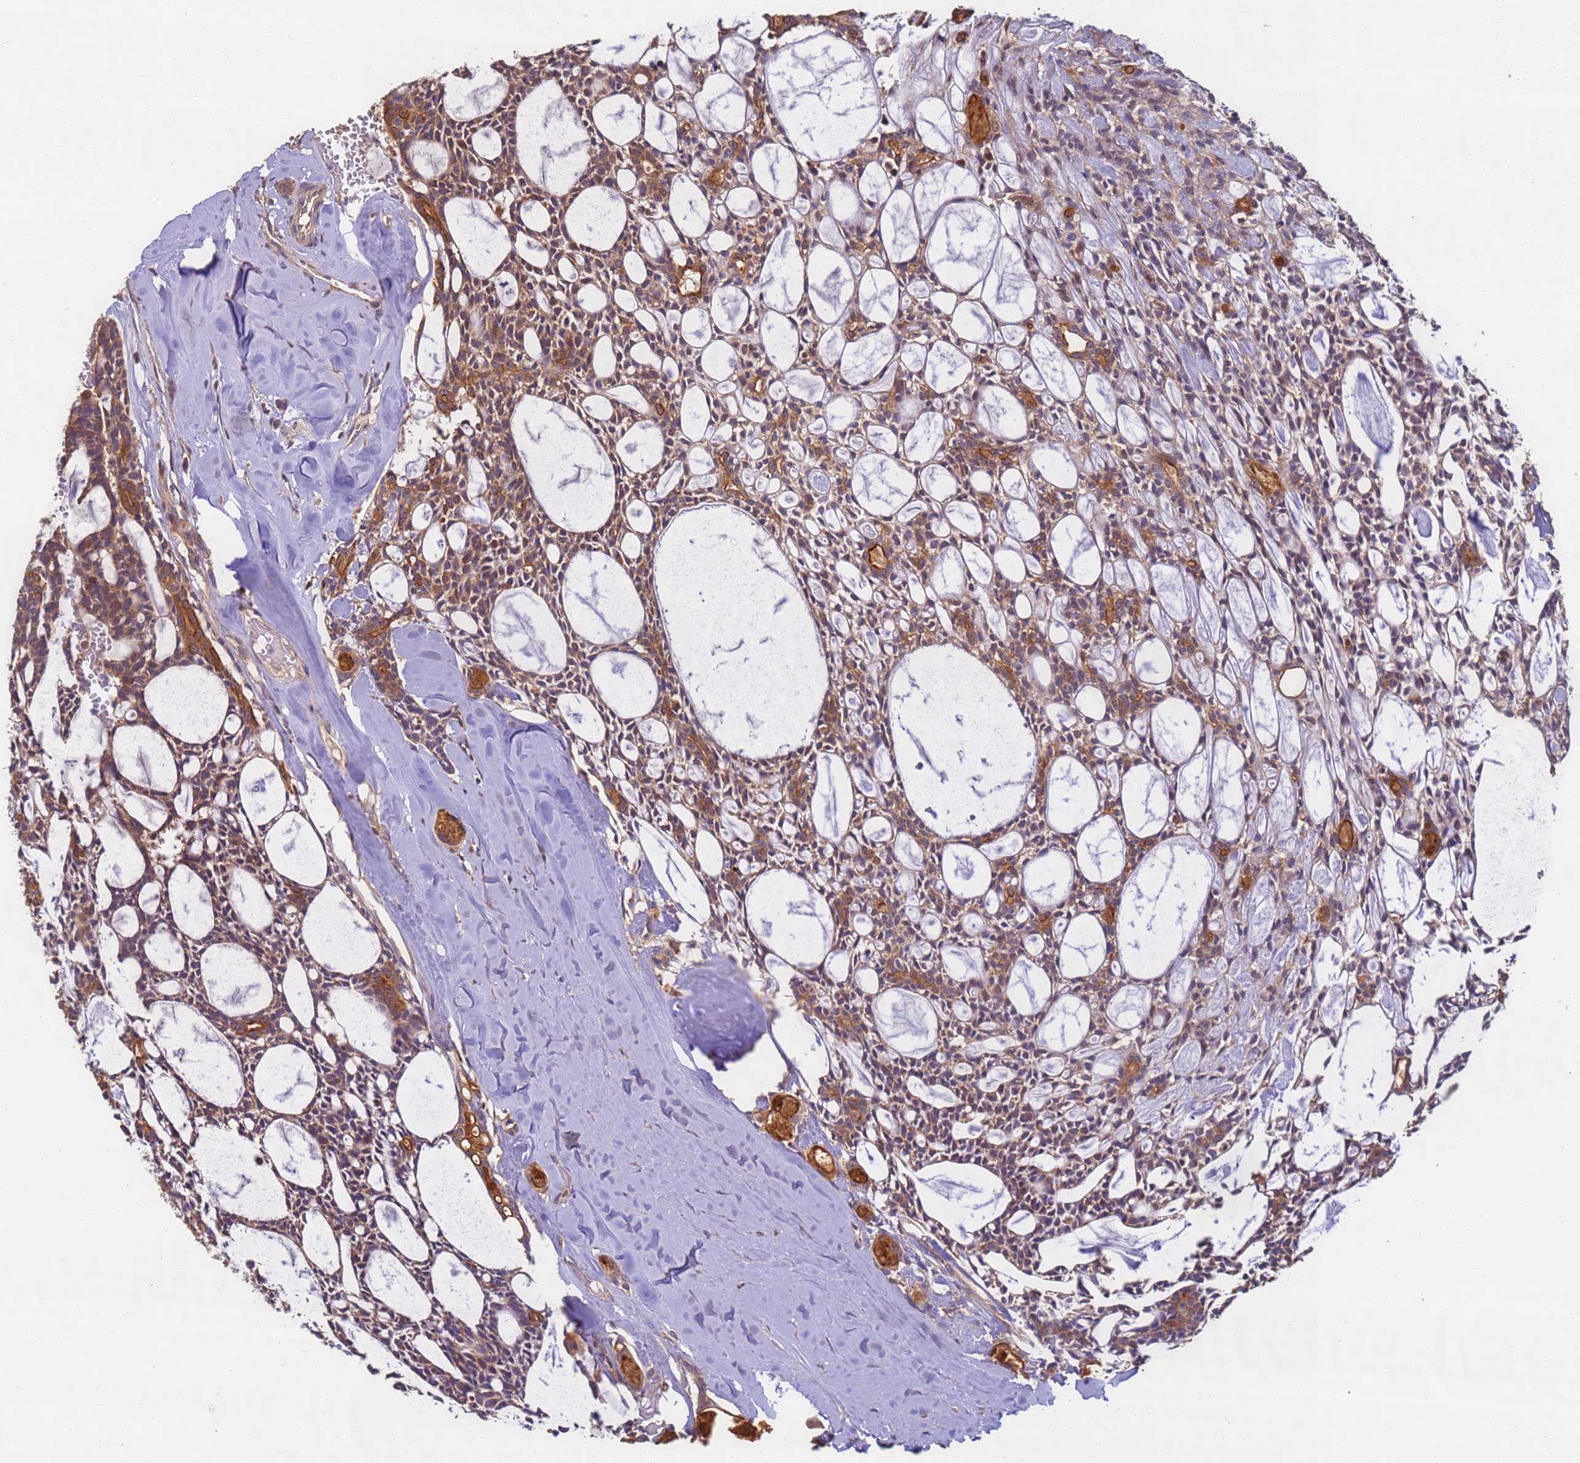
{"staining": {"intensity": "moderate", "quantity": ">75%", "location": "cytoplasmic/membranous"}, "tissue": "head and neck cancer", "cell_type": "Tumor cells", "image_type": "cancer", "snomed": [{"axis": "morphology", "description": "Adenocarcinoma, NOS"}, {"axis": "topography", "description": "Salivary gland"}, {"axis": "topography", "description": "Head-Neck"}], "caption": "Immunohistochemical staining of human adenocarcinoma (head and neck) exhibits moderate cytoplasmic/membranous protein staining in approximately >75% of tumor cells. (IHC, brightfield microscopy, high magnification).", "gene": "TIGAR", "patient": {"sex": "male", "age": 55}}